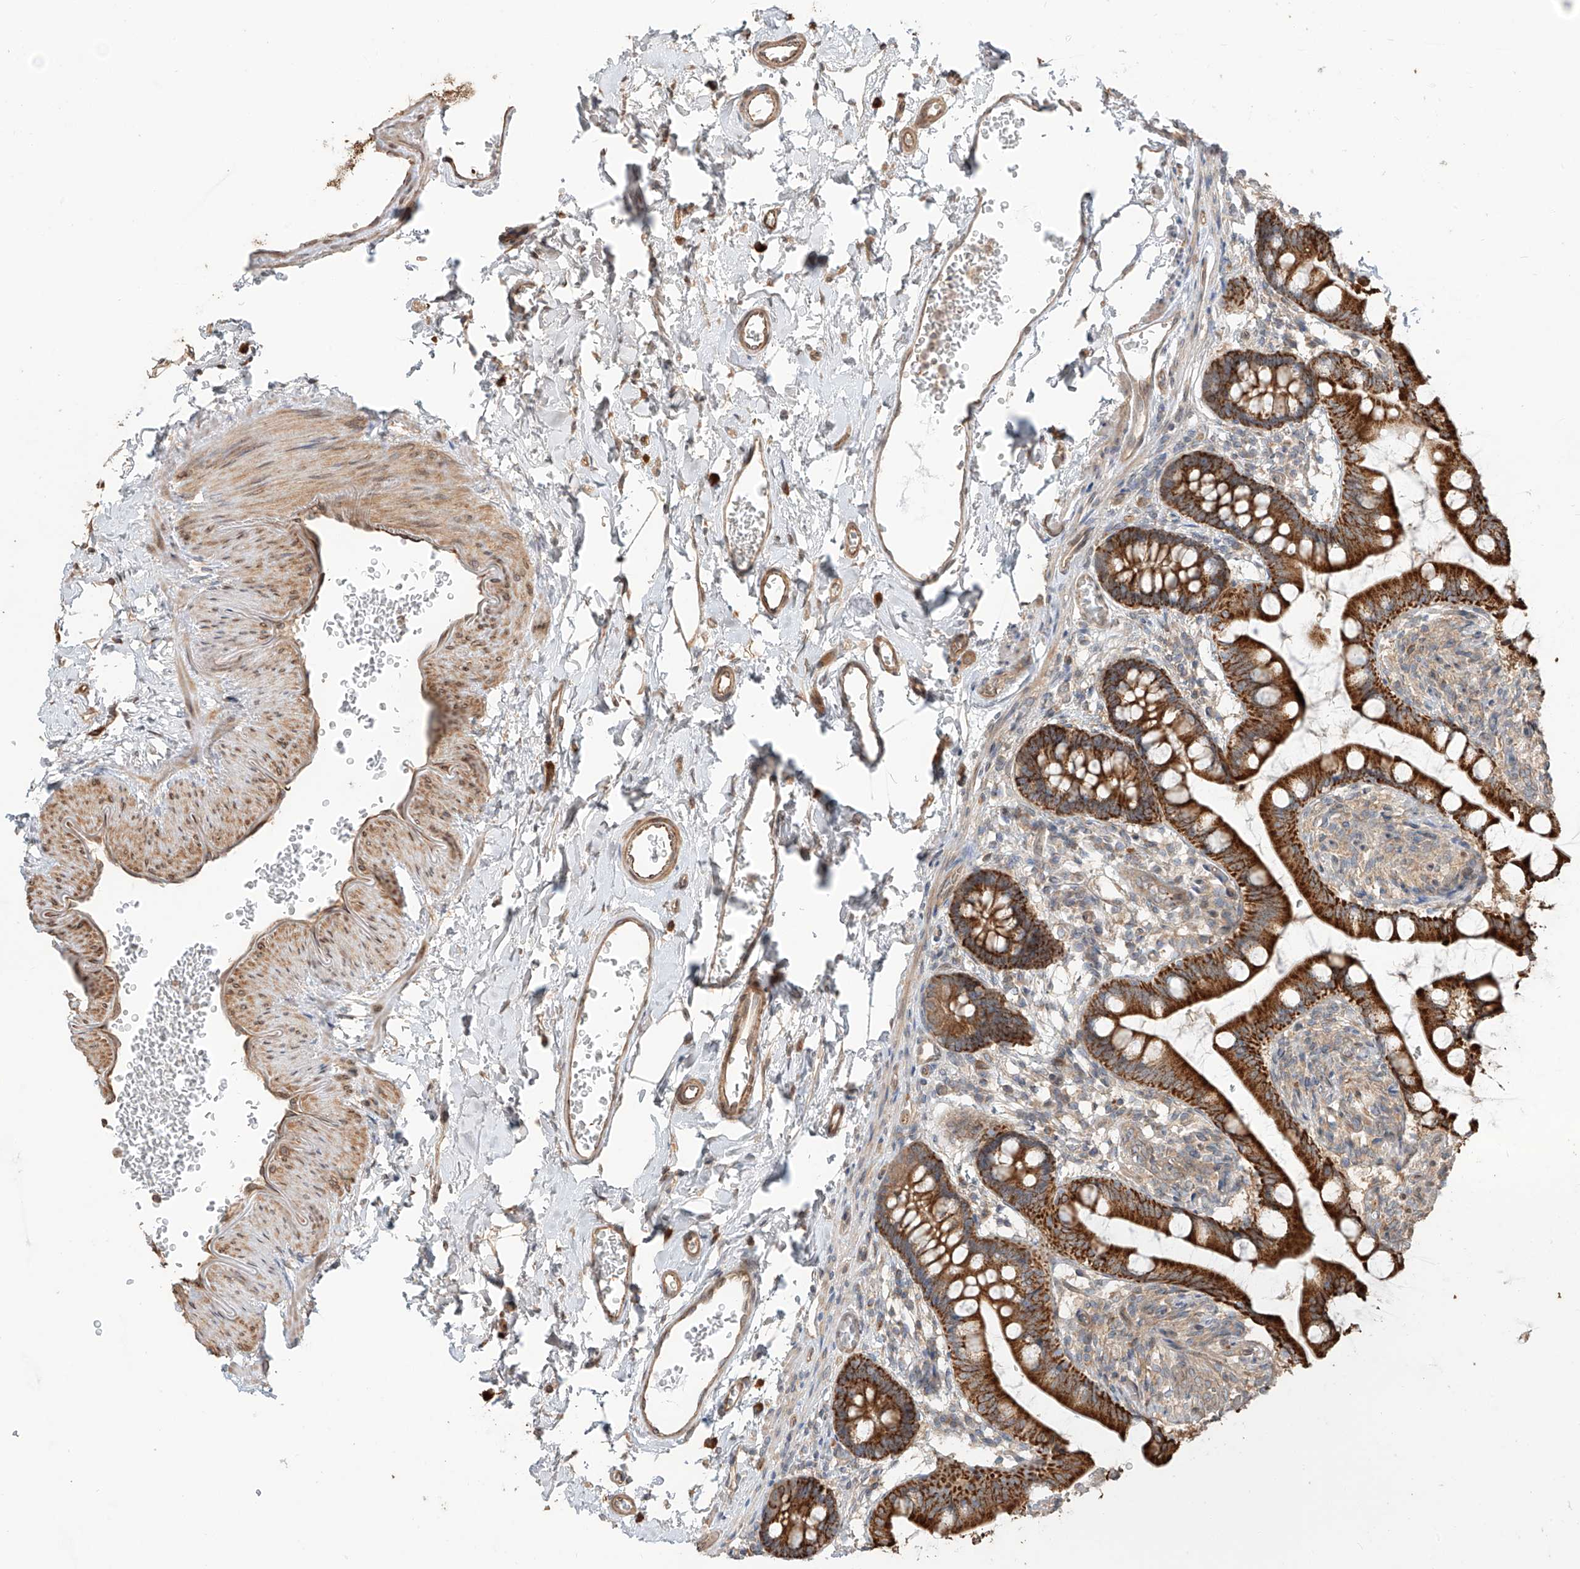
{"staining": {"intensity": "strong", "quantity": ">75%", "location": "cytoplasmic/membranous"}, "tissue": "small intestine", "cell_type": "Glandular cells", "image_type": "normal", "snomed": [{"axis": "morphology", "description": "Normal tissue, NOS"}, {"axis": "topography", "description": "Small intestine"}], "caption": "A high amount of strong cytoplasmic/membranous staining is present in about >75% of glandular cells in unremarkable small intestine. (DAB IHC with brightfield microscopy, high magnification).", "gene": "CEP162", "patient": {"sex": "male", "age": 52}}